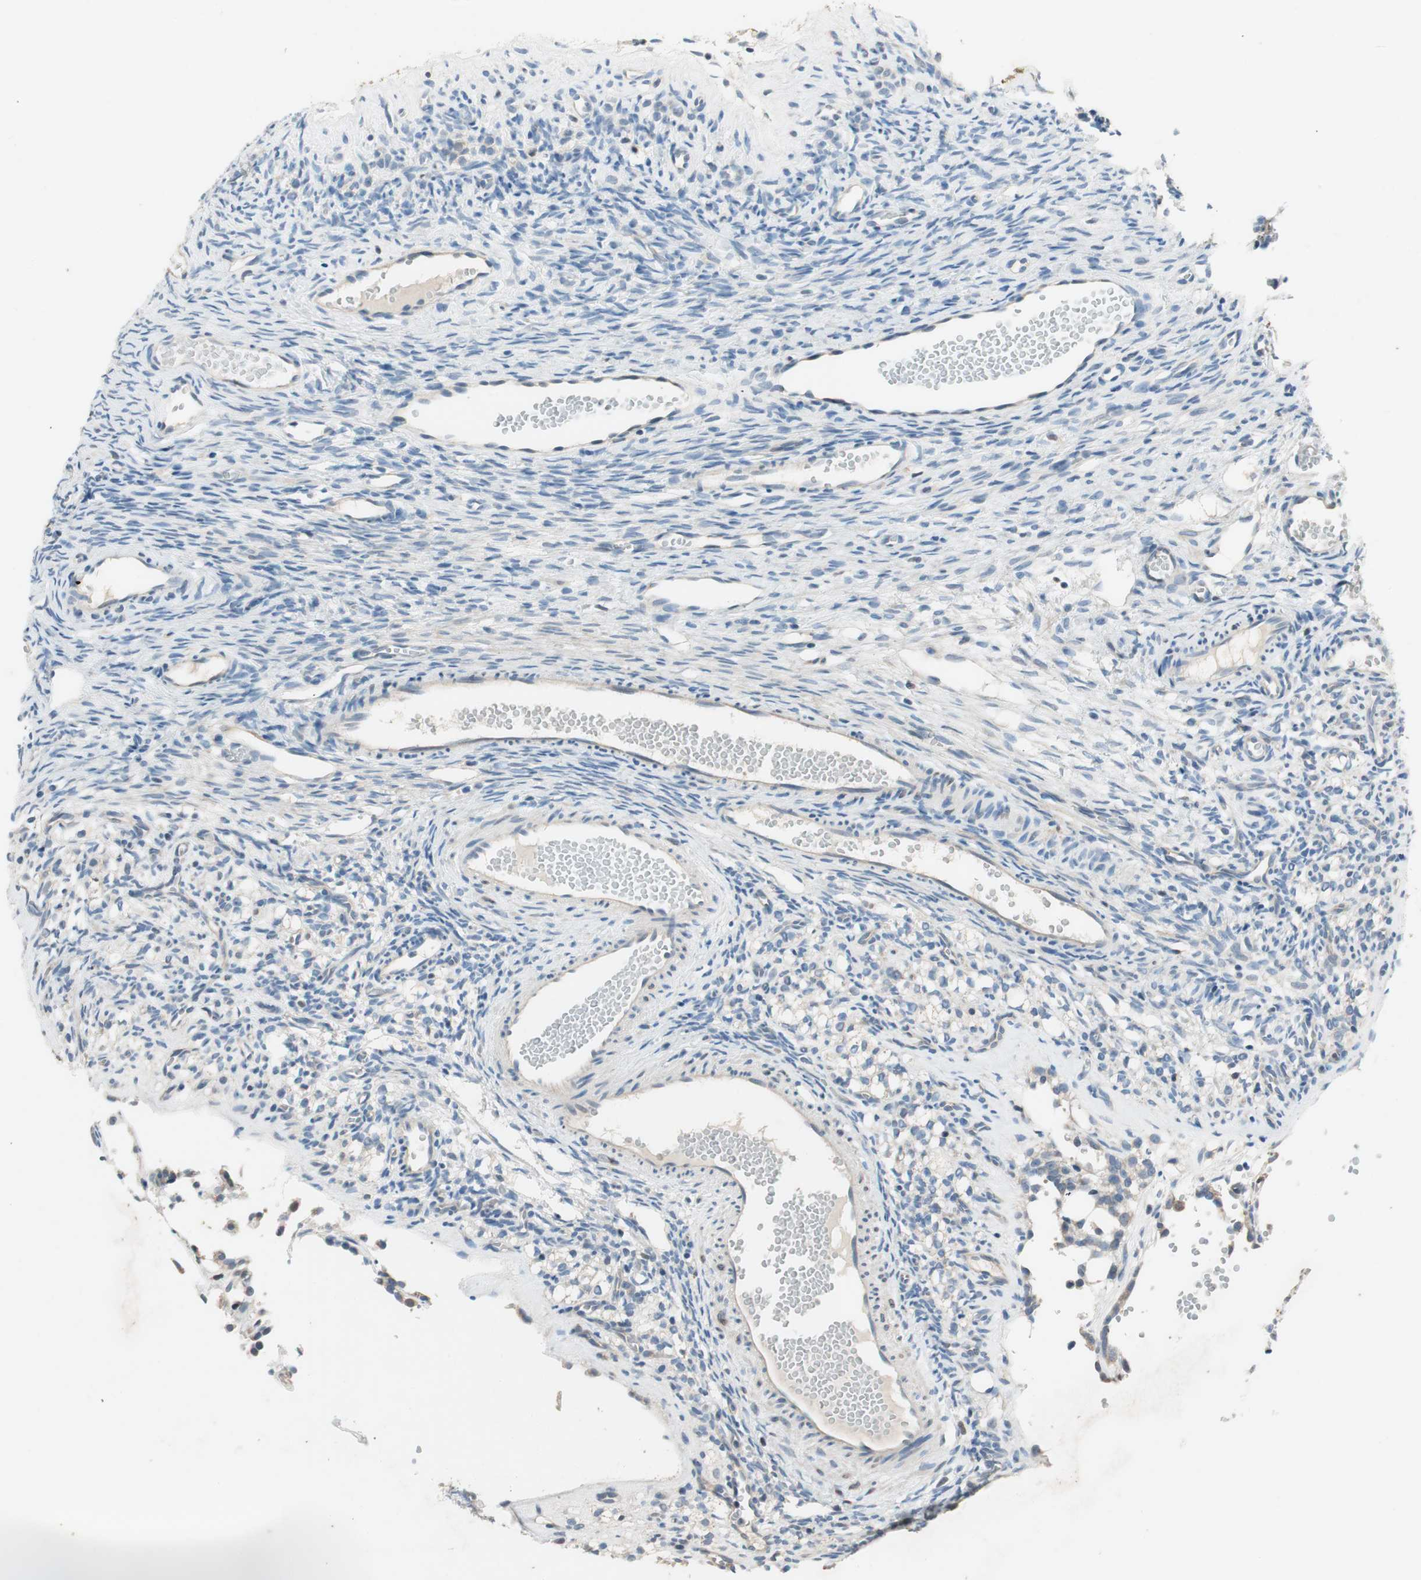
{"staining": {"intensity": "negative", "quantity": "none", "location": "none"}, "tissue": "ovary", "cell_type": "Ovarian stroma cells", "image_type": "normal", "snomed": [{"axis": "morphology", "description": "Normal tissue, NOS"}, {"axis": "topography", "description": "Ovary"}], "caption": "High power microscopy image of an IHC image of unremarkable ovary, revealing no significant expression in ovarian stroma cells. The staining is performed using DAB (3,3'-diaminobenzidine) brown chromogen with nuclei counter-stained in using hematoxylin.", "gene": "SERPINB5", "patient": {"sex": "female", "age": 35}}